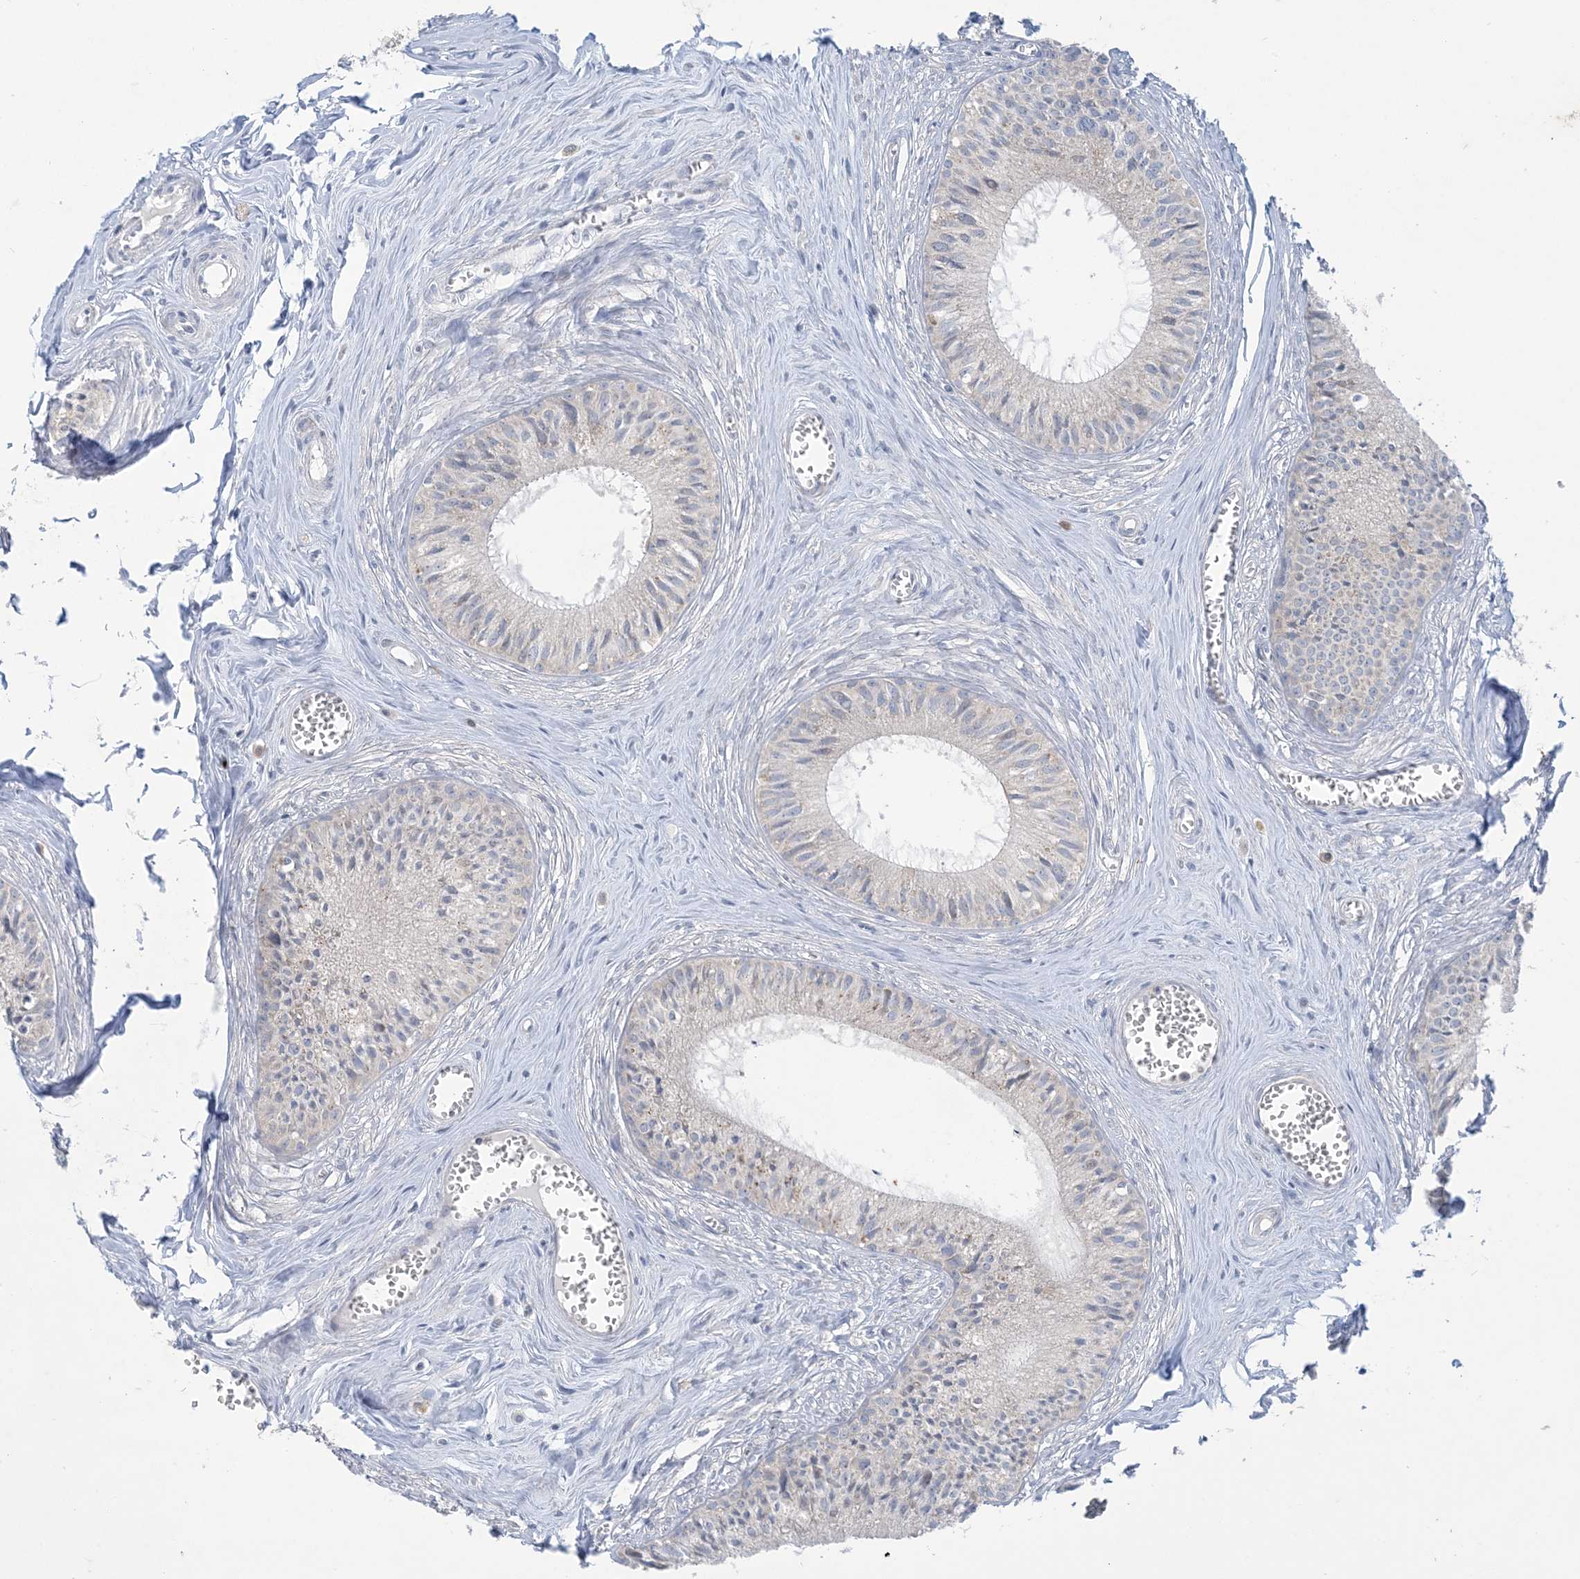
{"staining": {"intensity": "moderate", "quantity": "<25%", "location": "cytoplasmic/membranous"}, "tissue": "epididymis", "cell_type": "Glandular cells", "image_type": "normal", "snomed": [{"axis": "morphology", "description": "Normal tissue, NOS"}, {"axis": "topography", "description": "Epididymis"}], "caption": "A low amount of moderate cytoplasmic/membranous positivity is seen in about <25% of glandular cells in normal epididymis. Using DAB (brown) and hematoxylin (blue) stains, captured at high magnification using brightfield microscopy.", "gene": "KIF3A", "patient": {"sex": "male", "age": 36}}